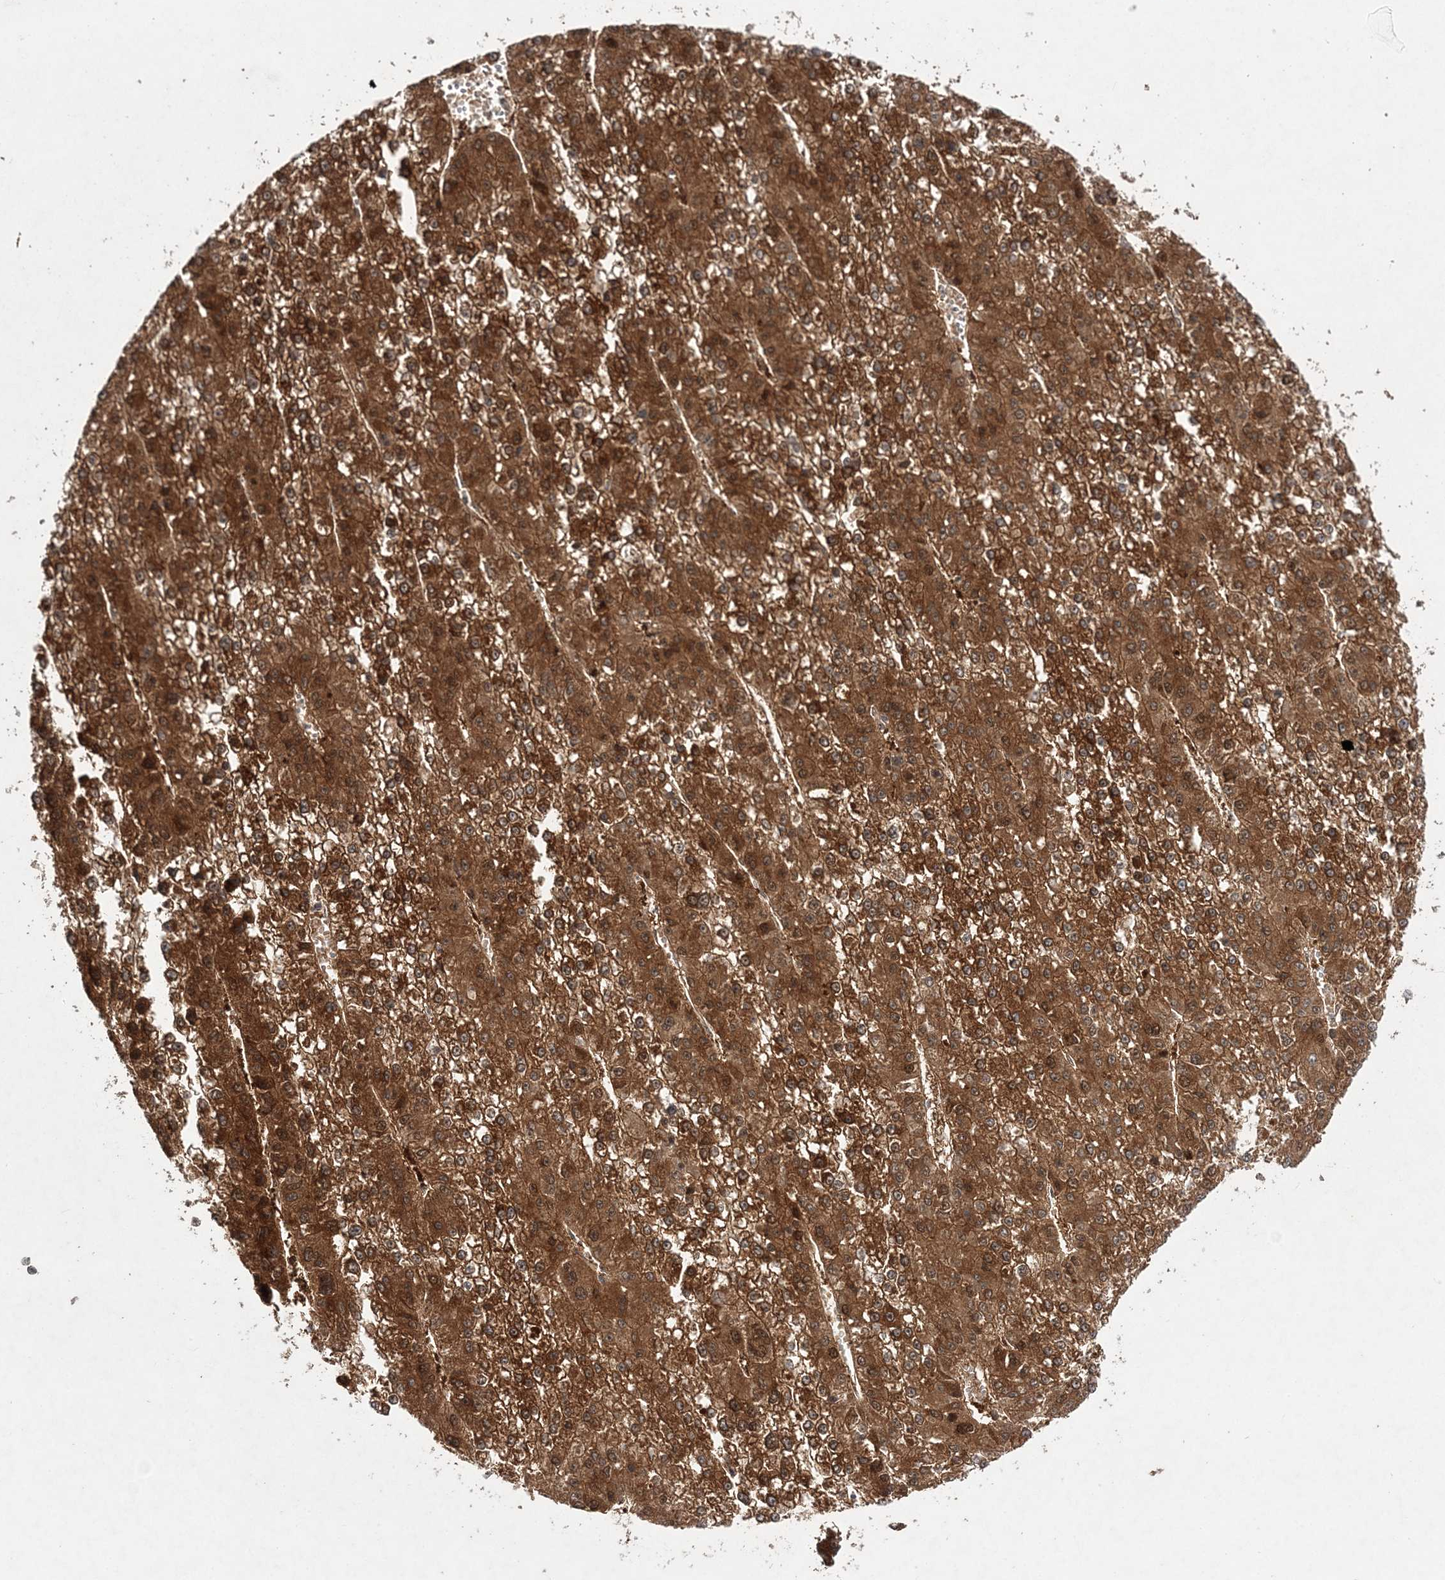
{"staining": {"intensity": "strong", "quantity": ">75%", "location": "cytoplasmic/membranous"}, "tissue": "liver cancer", "cell_type": "Tumor cells", "image_type": "cancer", "snomed": [{"axis": "morphology", "description": "Carcinoma, Hepatocellular, NOS"}, {"axis": "topography", "description": "Liver"}], "caption": "The micrograph demonstrates staining of hepatocellular carcinoma (liver), revealing strong cytoplasmic/membranous protein staining (brown color) within tumor cells.", "gene": "NIF3L1", "patient": {"sex": "female", "age": 73}}